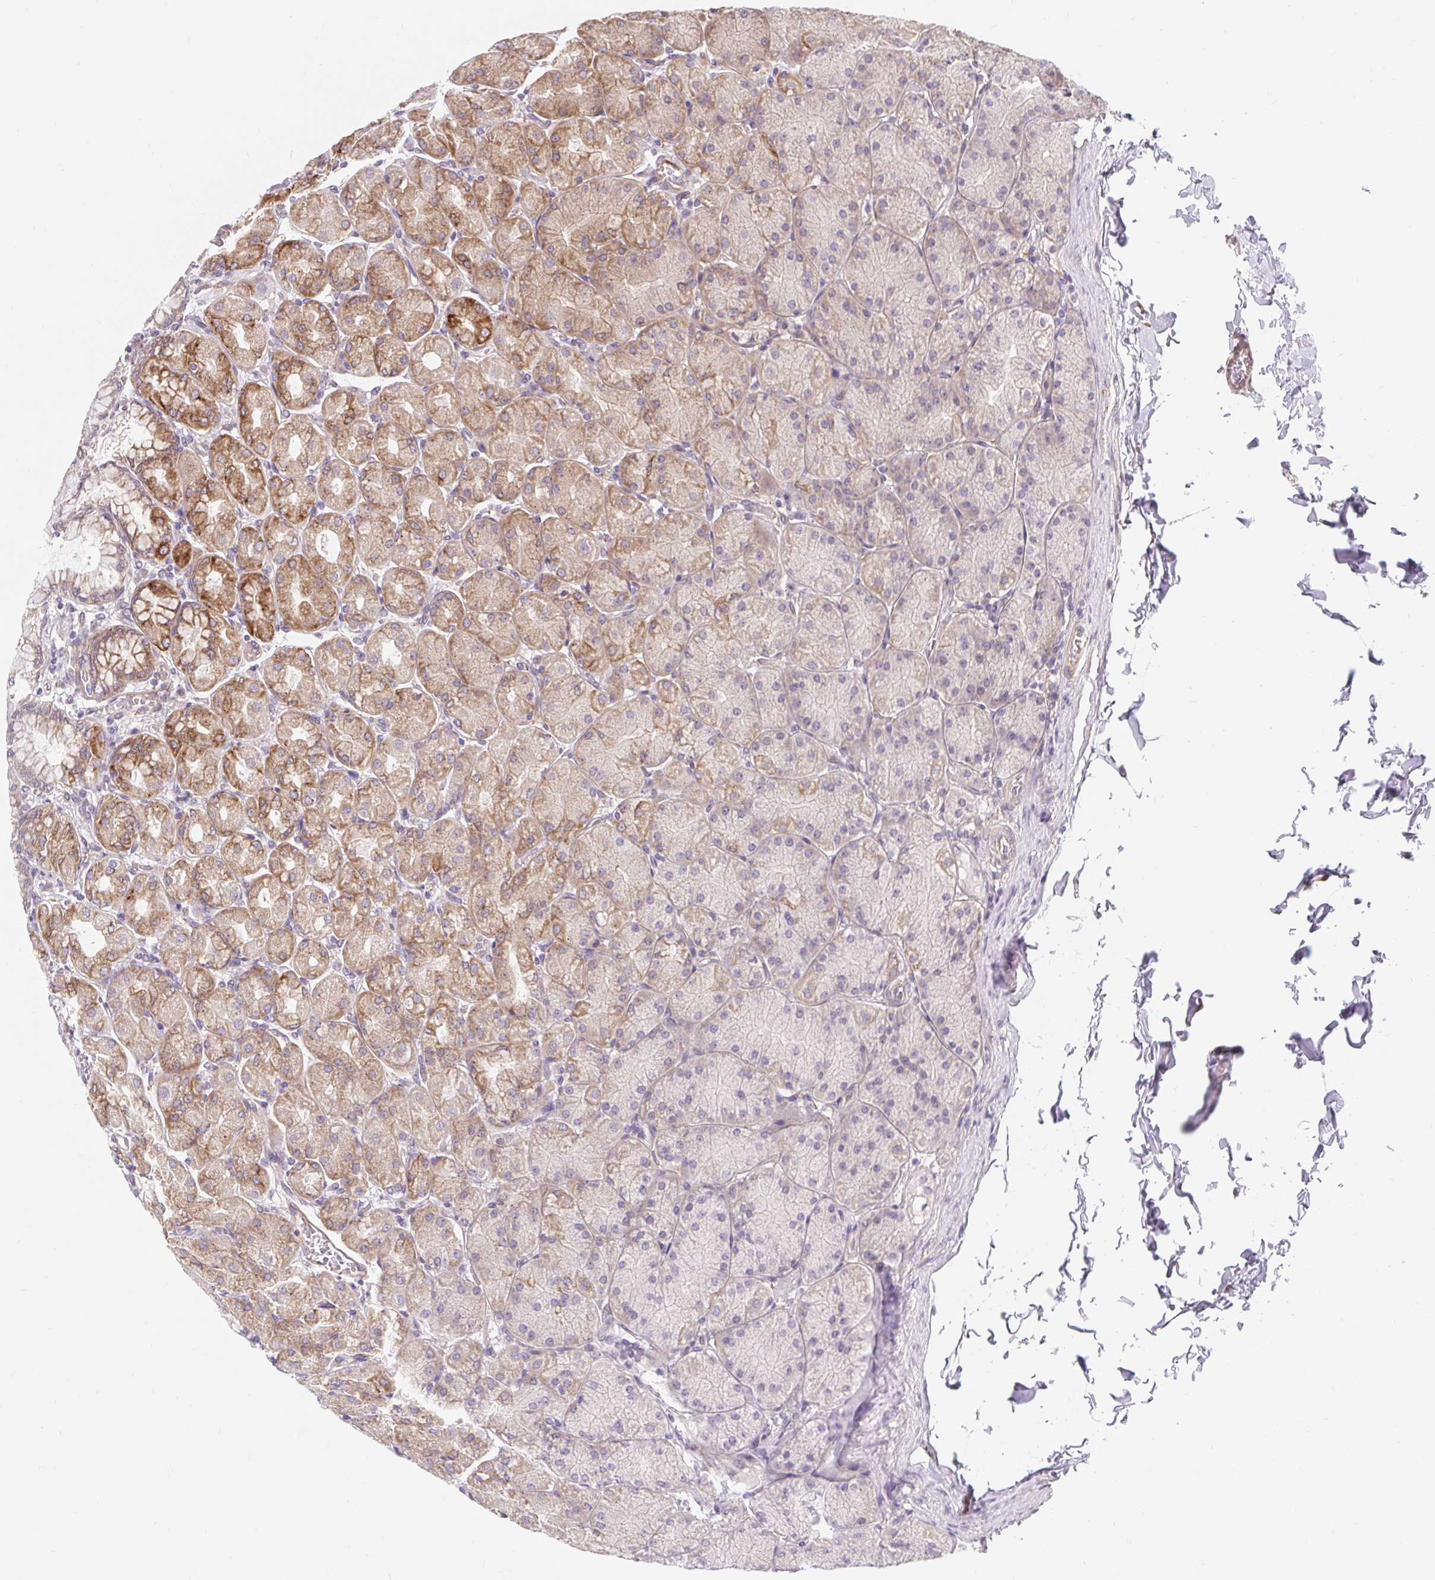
{"staining": {"intensity": "moderate", "quantity": "25%-75%", "location": "cytoplasmic/membranous"}, "tissue": "stomach", "cell_type": "Glandular cells", "image_type": "normal", "snomed": [{"axis": "morphology", "description": "Normal tissue, NOS"}, {"axis": "topography", "description": "Stomach, upper"}], "caption": "Brown immunohistochemical staining in unremarkable human stomach demonstrates moderate cytoplasmic/membranous staining in about 25%-75% of glandular cells.", "gene": "LYPD5", "patient": {"sex": "female", "age": 56}}